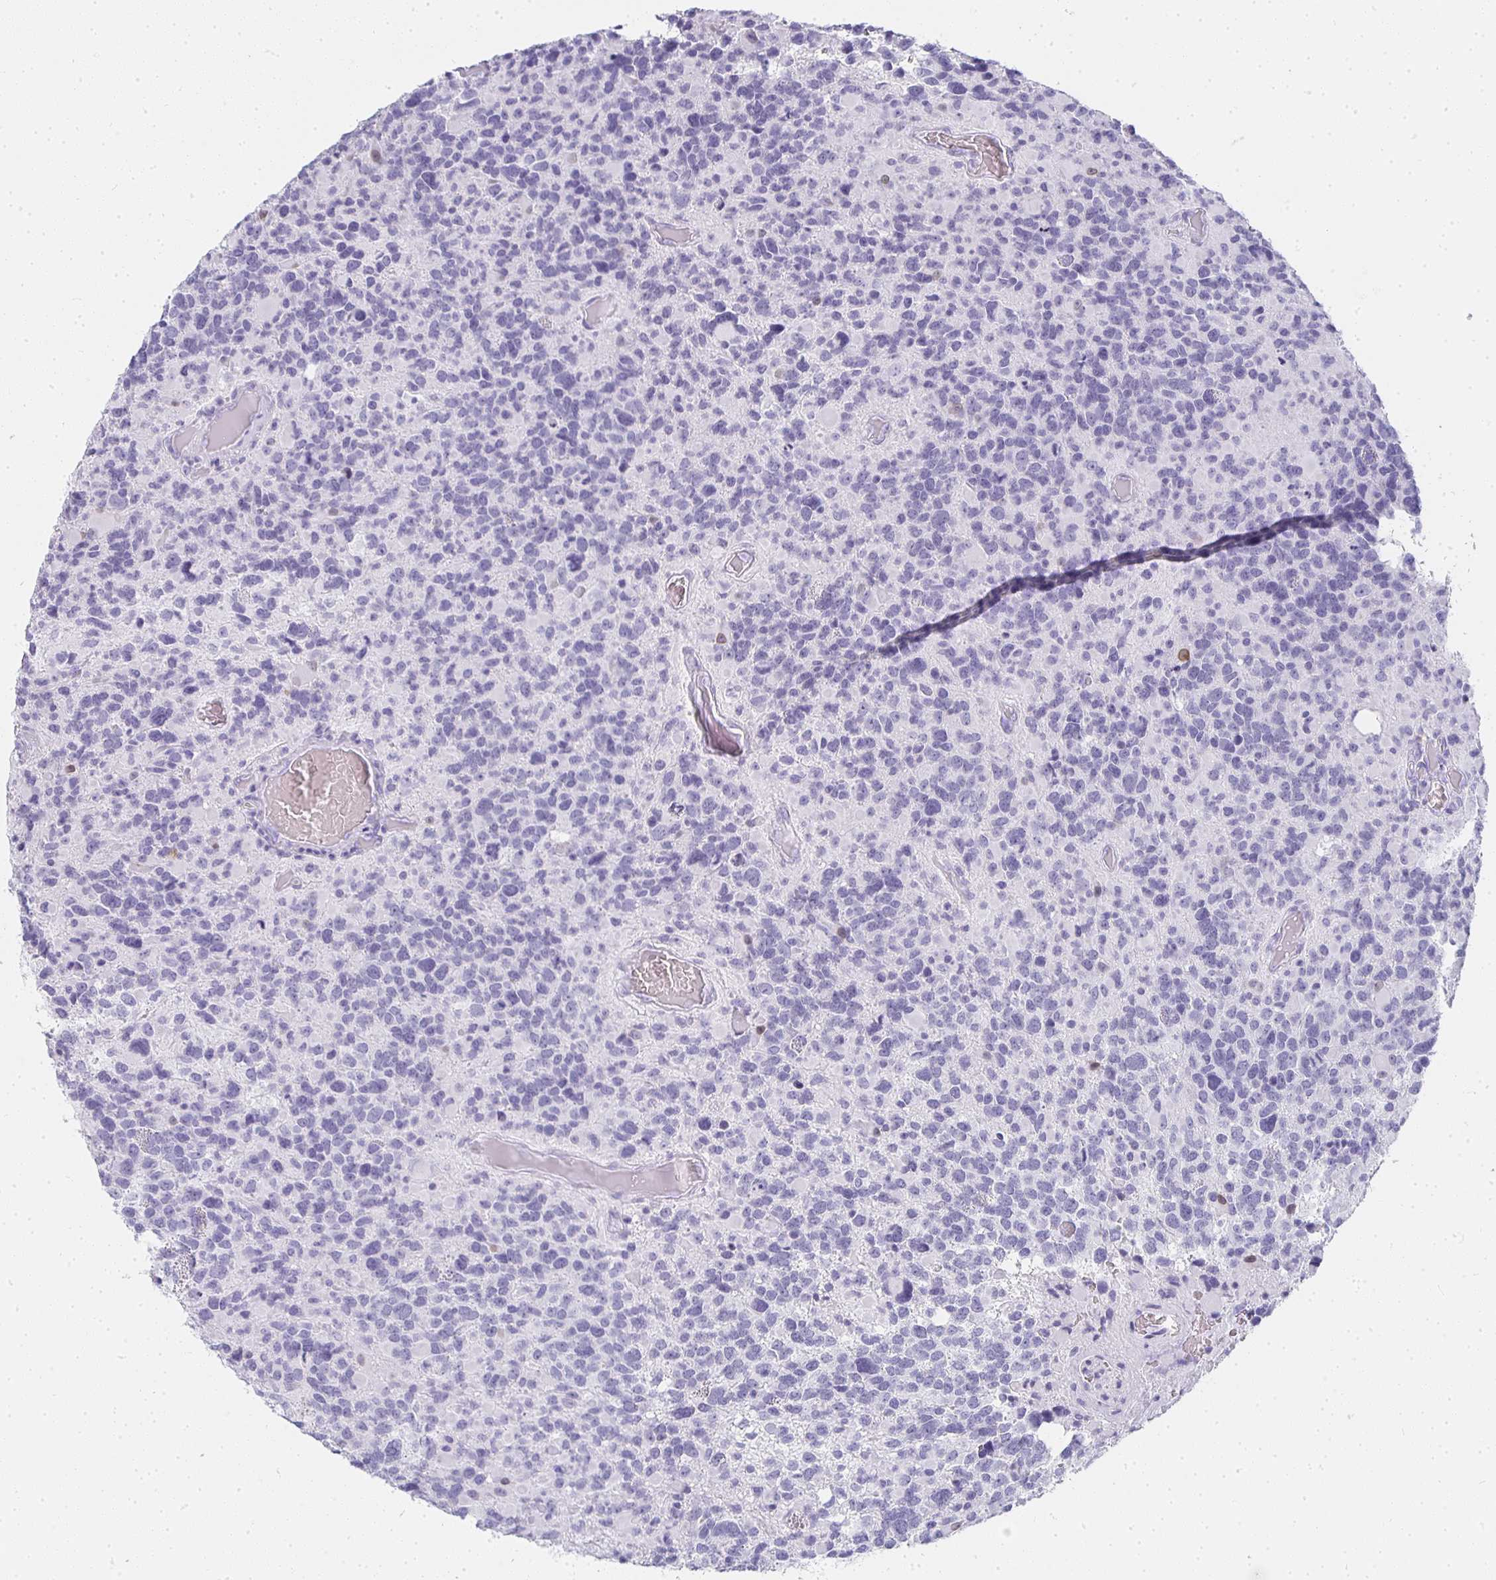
{"staining": {"intensity": "negative", "quantity": "none", "location": "none"}, "tissue": "glioma", "cell_type": "Tumor cells", "image_type": "cancer", "snomed": [{"axis": "morphology", "description": "Glioma, malignant, High grade"}, {"axis": "topography", "description": "Brain"}], "caption": "High-grade glioma (malignant) was stained to show a protein in brown. There is no significant positivity in tumor cells.", "gene": "TPSD1", "patient": {"sex": "female", "age": 40}}